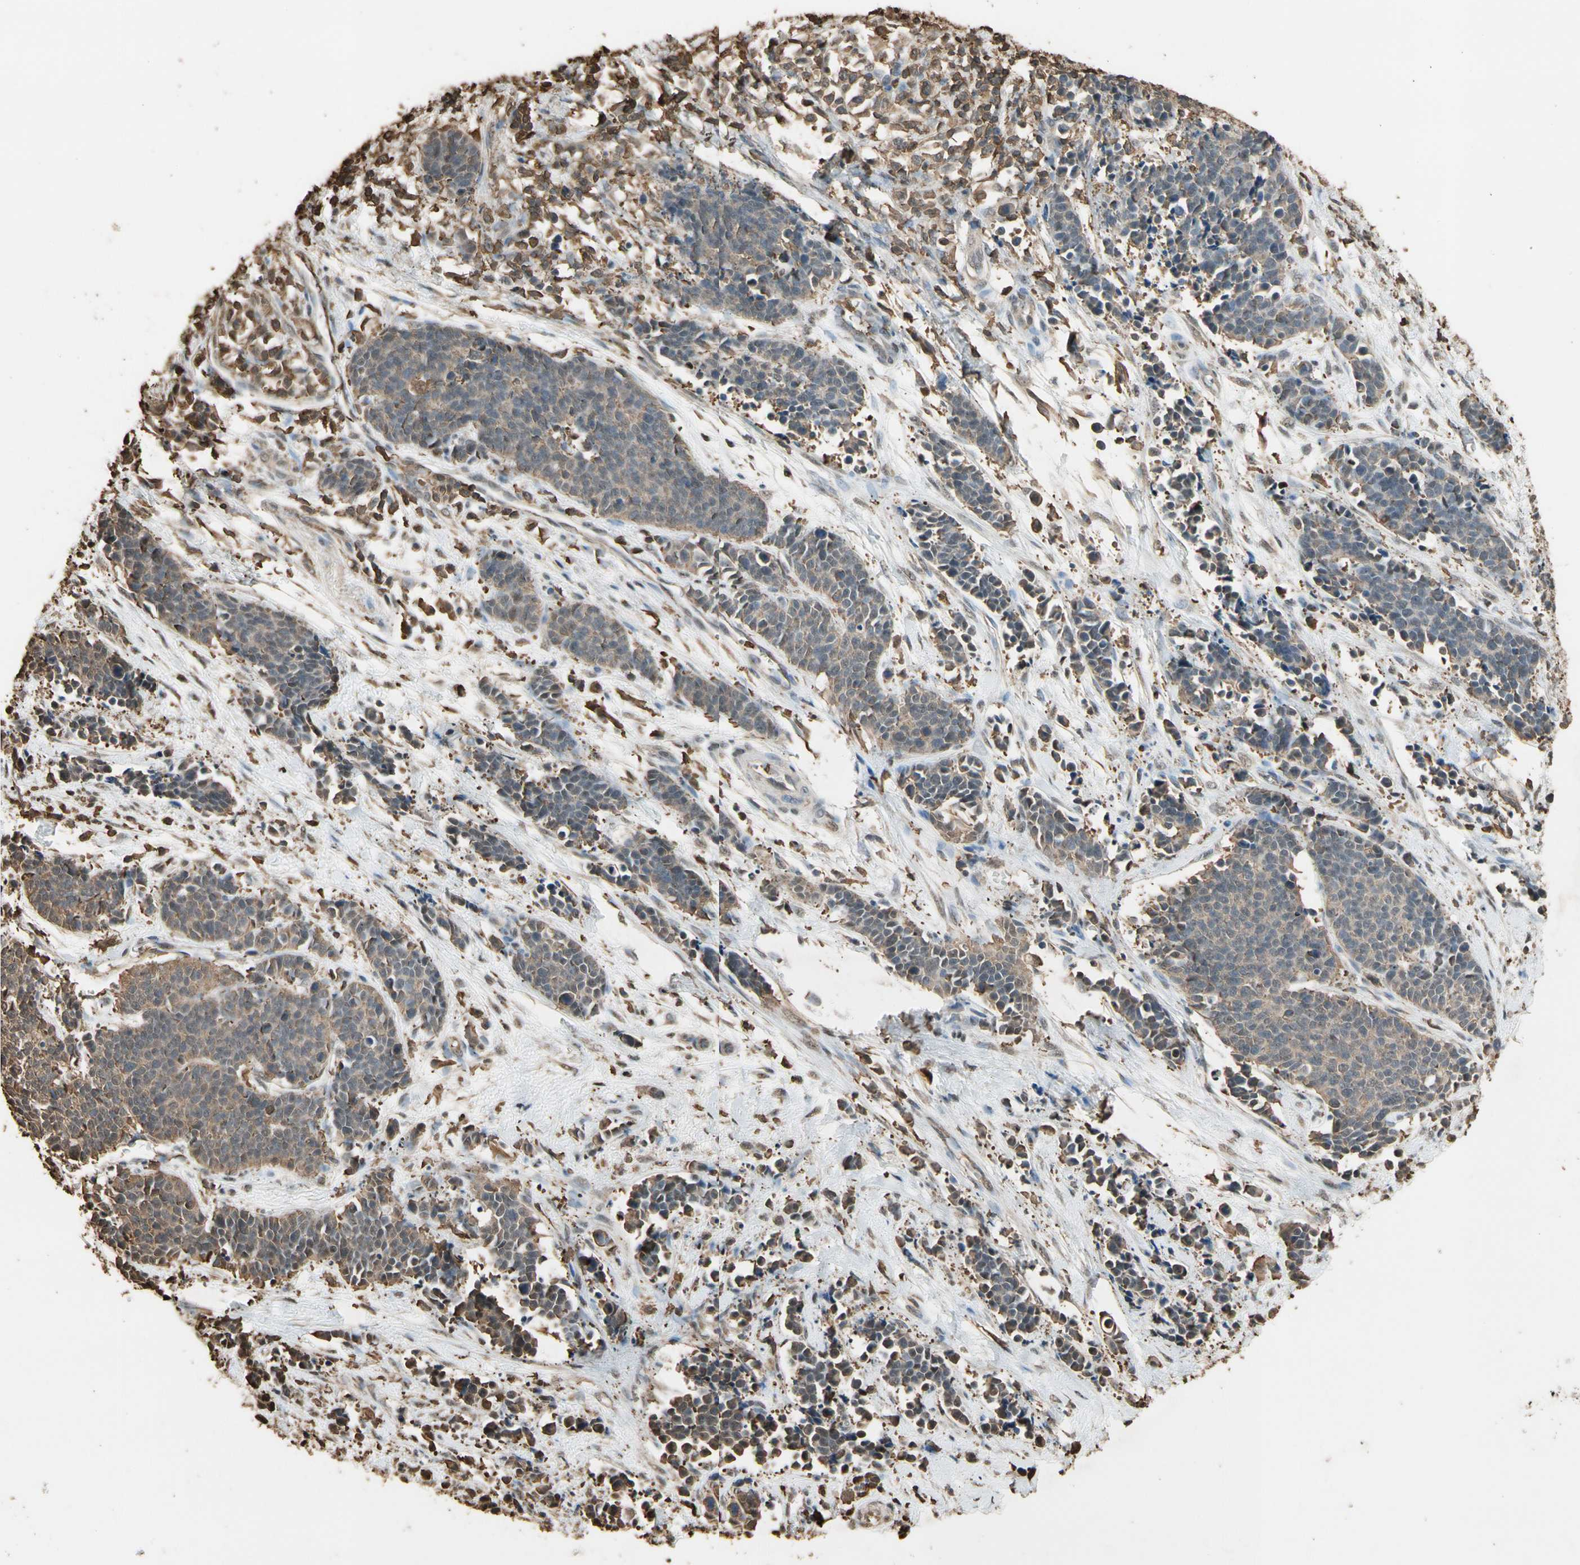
{"staining": {"intensity": "weak", "quantity": ">75%", "location": "cytoplasmic/membranous"}, "tissue": "cervical cancer", "cell_type": "Tumor cells", "image_type": "cancer", "snomed": [{"axis": "morphology", "description": "Squamous cell carcinoma, NOS"}, {"axis": "topography", "description": "Cervix"}], "caption": "A micrograph showing weak cytoplasmic/membranous expression in approximately >75% of tumor cells in cervical cancer, as visualized by brown immunohistochemical staining.", "gene": "TNFSF13B", "patient": {"sex": "female", "age": 35}}